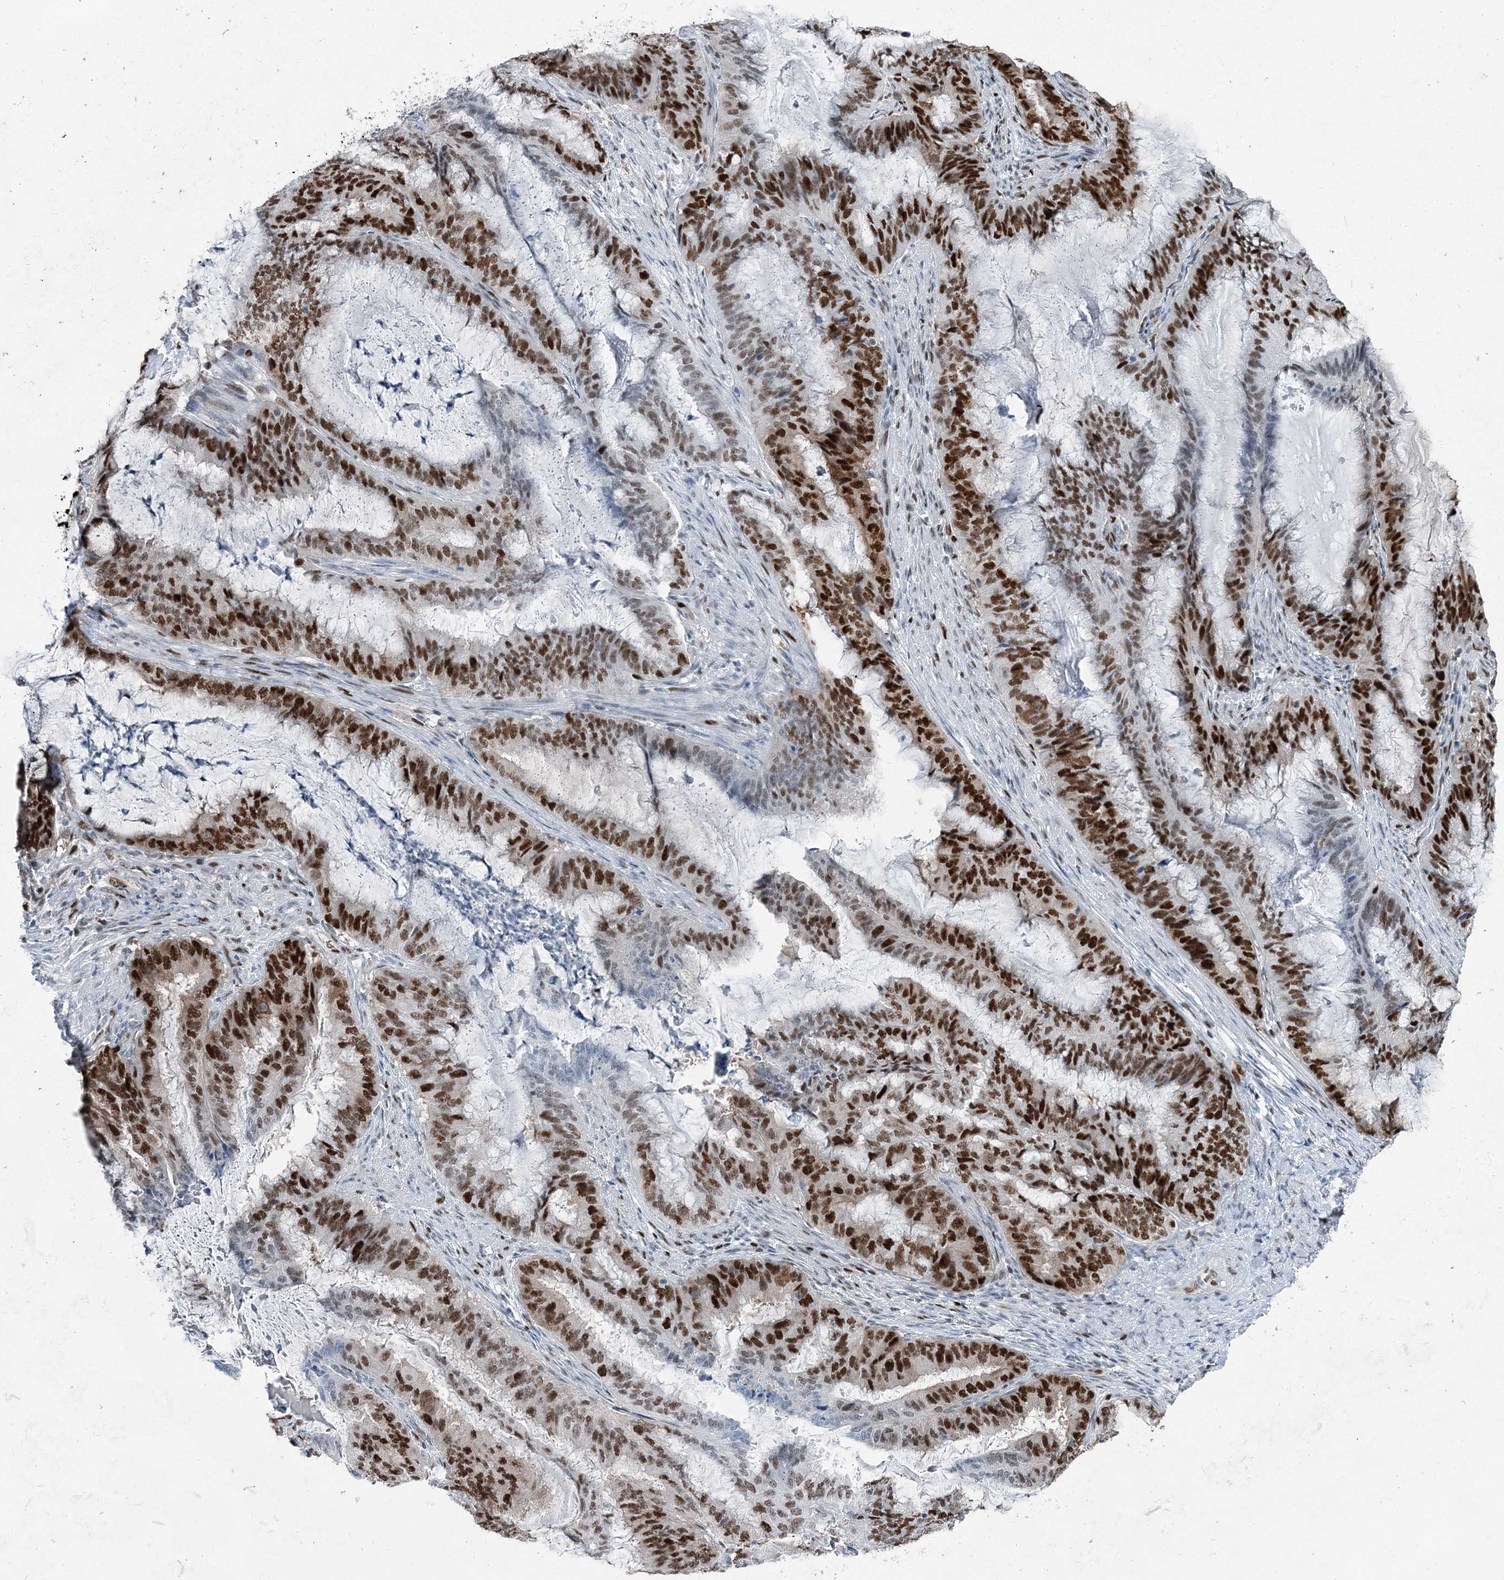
{"staining": {"intensity": "strong", "quantity": "25%-75%", "location": "nuclear"}, "tissue": "endometrial cancer", "cell_type": "Tumor cells", "image_type": "cancer", "snomed": [{"axis": "morphology", "description": "Adenocarcinoma, NOS"}, {"axis": "topography", "description": "Endometrium"}], "caption": "Adenocarcinoma (endometrial) stained with DAB (3,3'-diaminobenzidine) immunohistochemistry shows high levels of strong nuclear positivity in about 25%-75% of tumor cells.", "gene": "HAT1", "patient": {"sex": "female", "age": 51}}